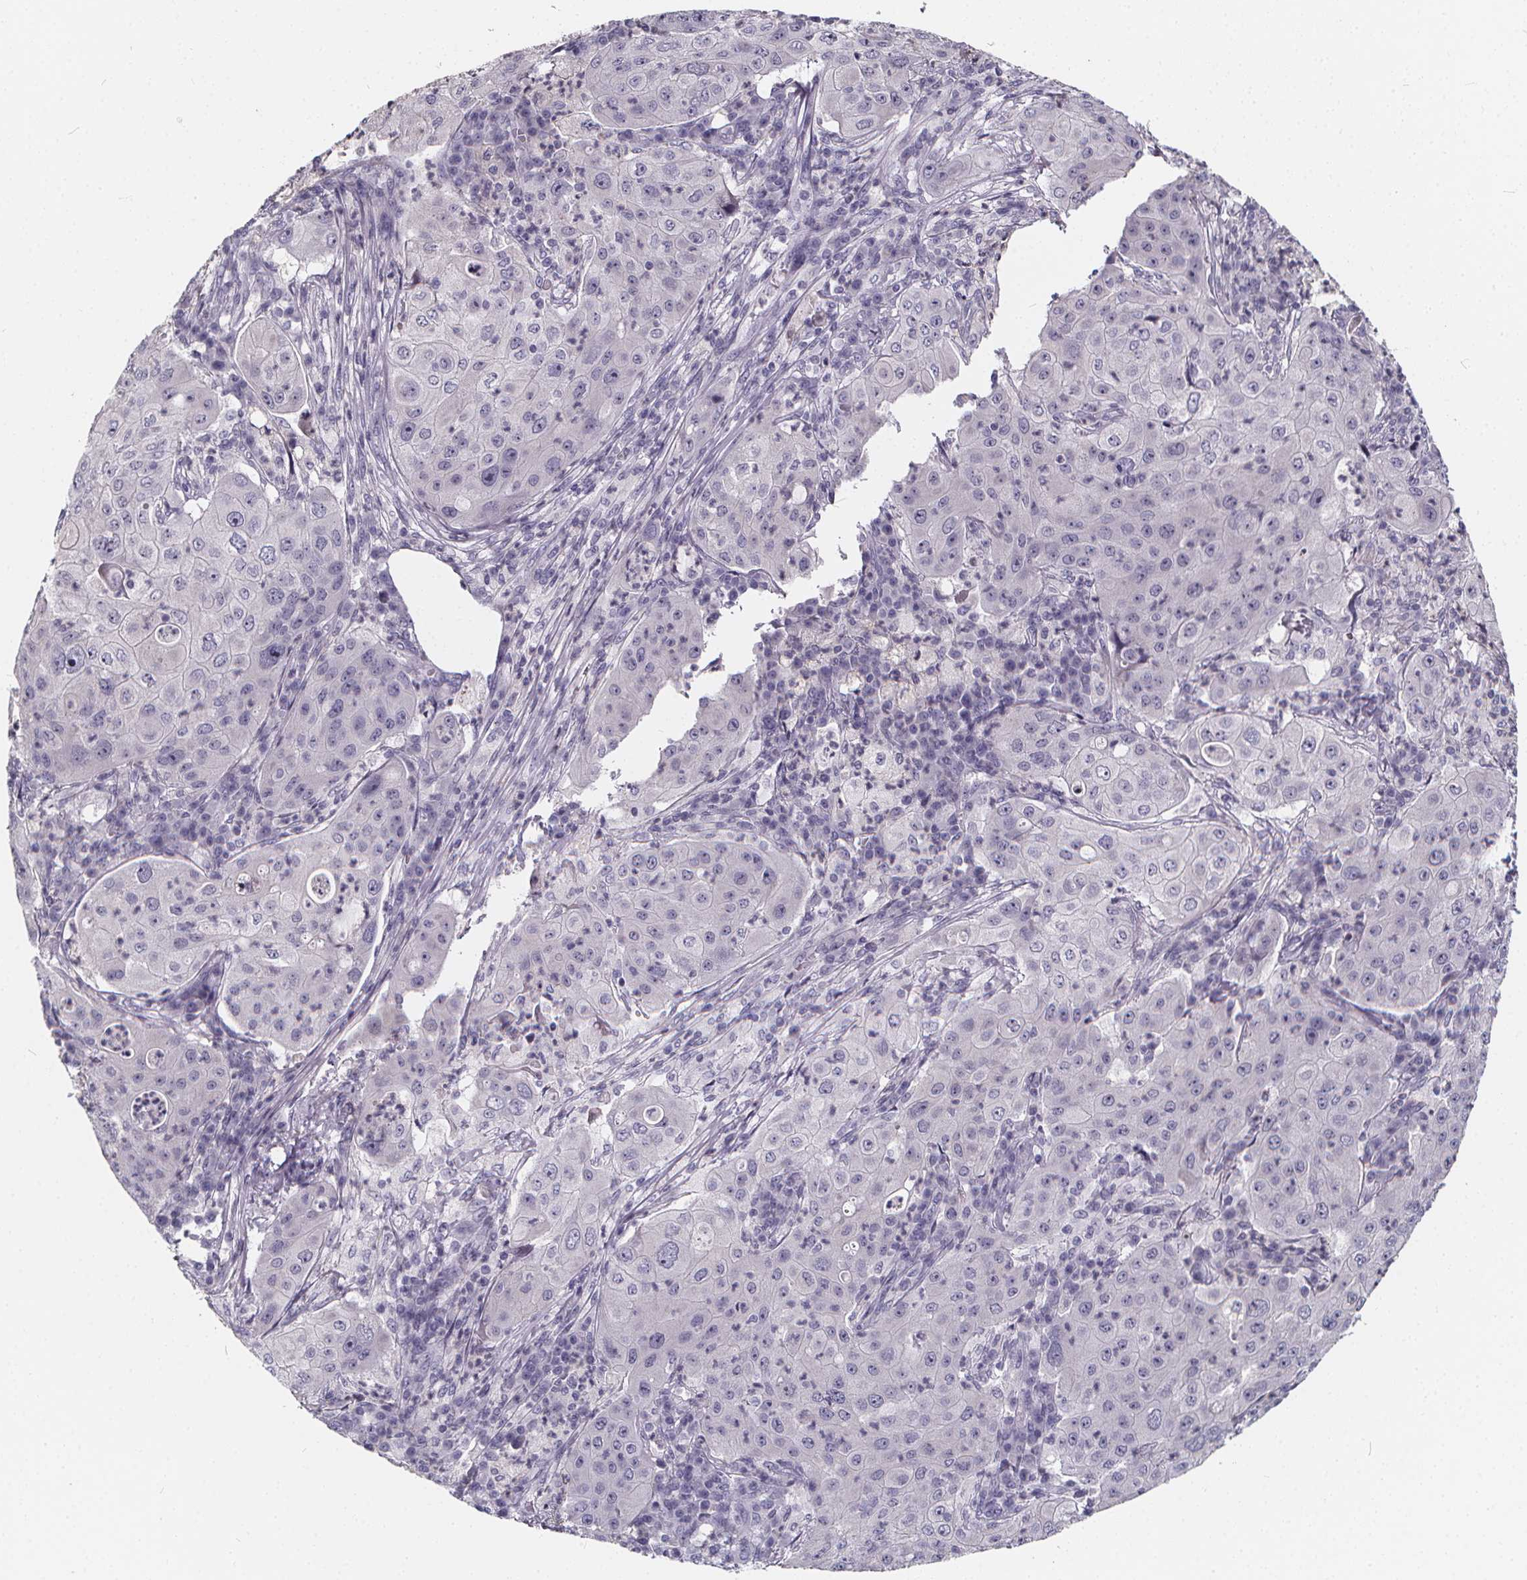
{"staining": {"intensity": "negative", "quantity": "none", "location": "none"}, "tissue": "lung cancer", "cell_type": "Tumor cells", "image_type": "cancer", "snomed": [{"axis": "morphology", "description": "Squamous cell carcinoma, NOS"}, {"axis": "topography", "description": "Lung"}], "caption": "Micrograph shows no significant protein staining in tumor cells of lung squamous cell carcinoma.", "gene": "SPEF2", "patient": {"sex": "female", "age": 59}}